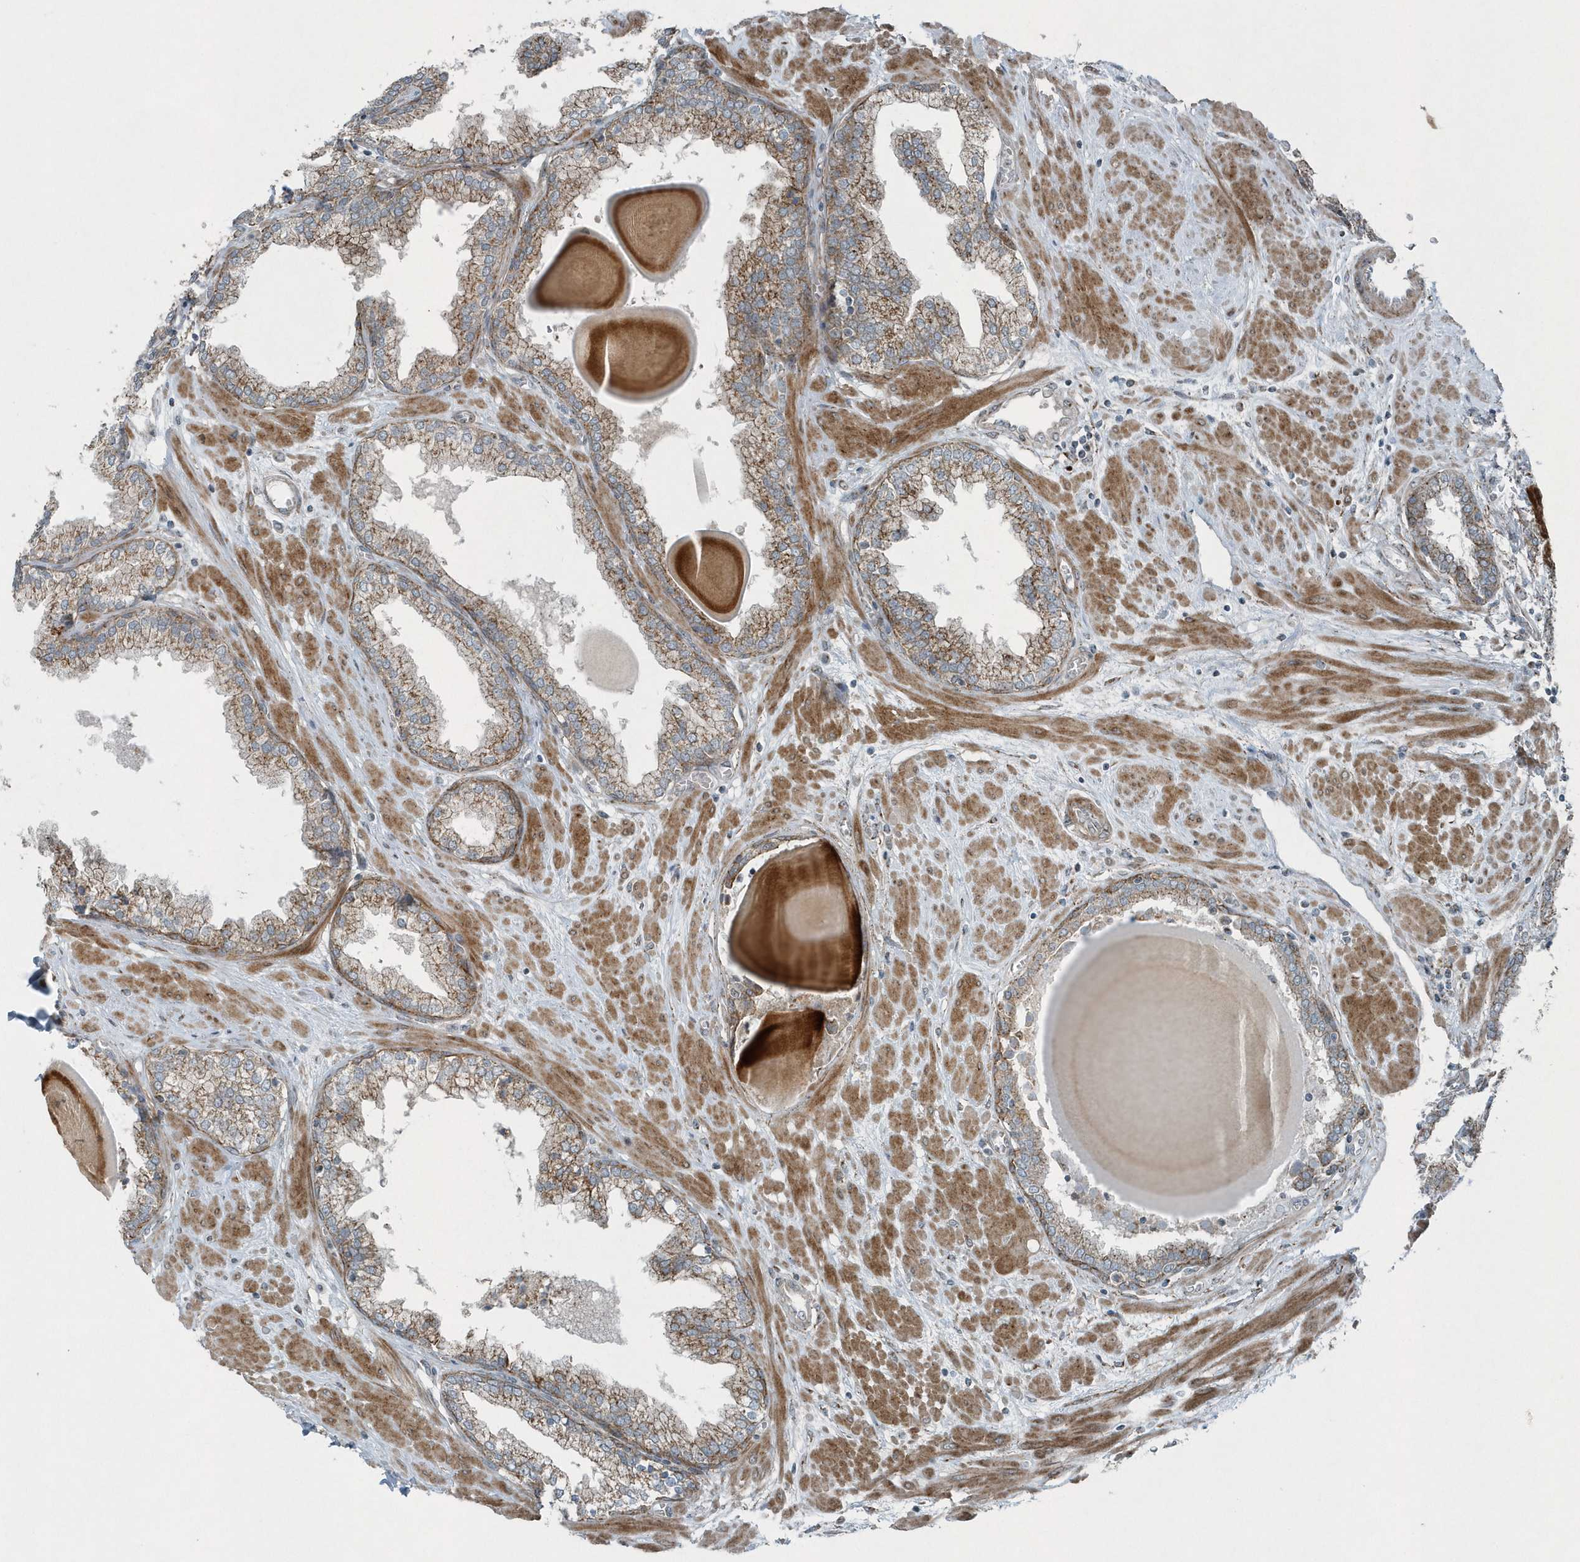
{"staining": {"intensity": "strong", "quantity": "25%-75%", "location": "cytoplasmic/membranous"}, "tissue": "prostate", "cell_type": "Glandular cells", "image_type": "normal", "snomed": [{"axis": "morphology", "description": "Normal tissue, NOS"}, {"axis": "topography", "description": "Prostate"}], "caption": "Immunohistochemistry (IHC) of benign prostate reveals high levels of strong cytoplasmic/membranous expression in about 25%-75% of glandular cells. The staining was performed using DAB, with brown indicating positive protein expression. Nuclei are stained blue with hematoxylin.", "gene": "GCC2", "patient": {"sex": "male", "age": 51}}